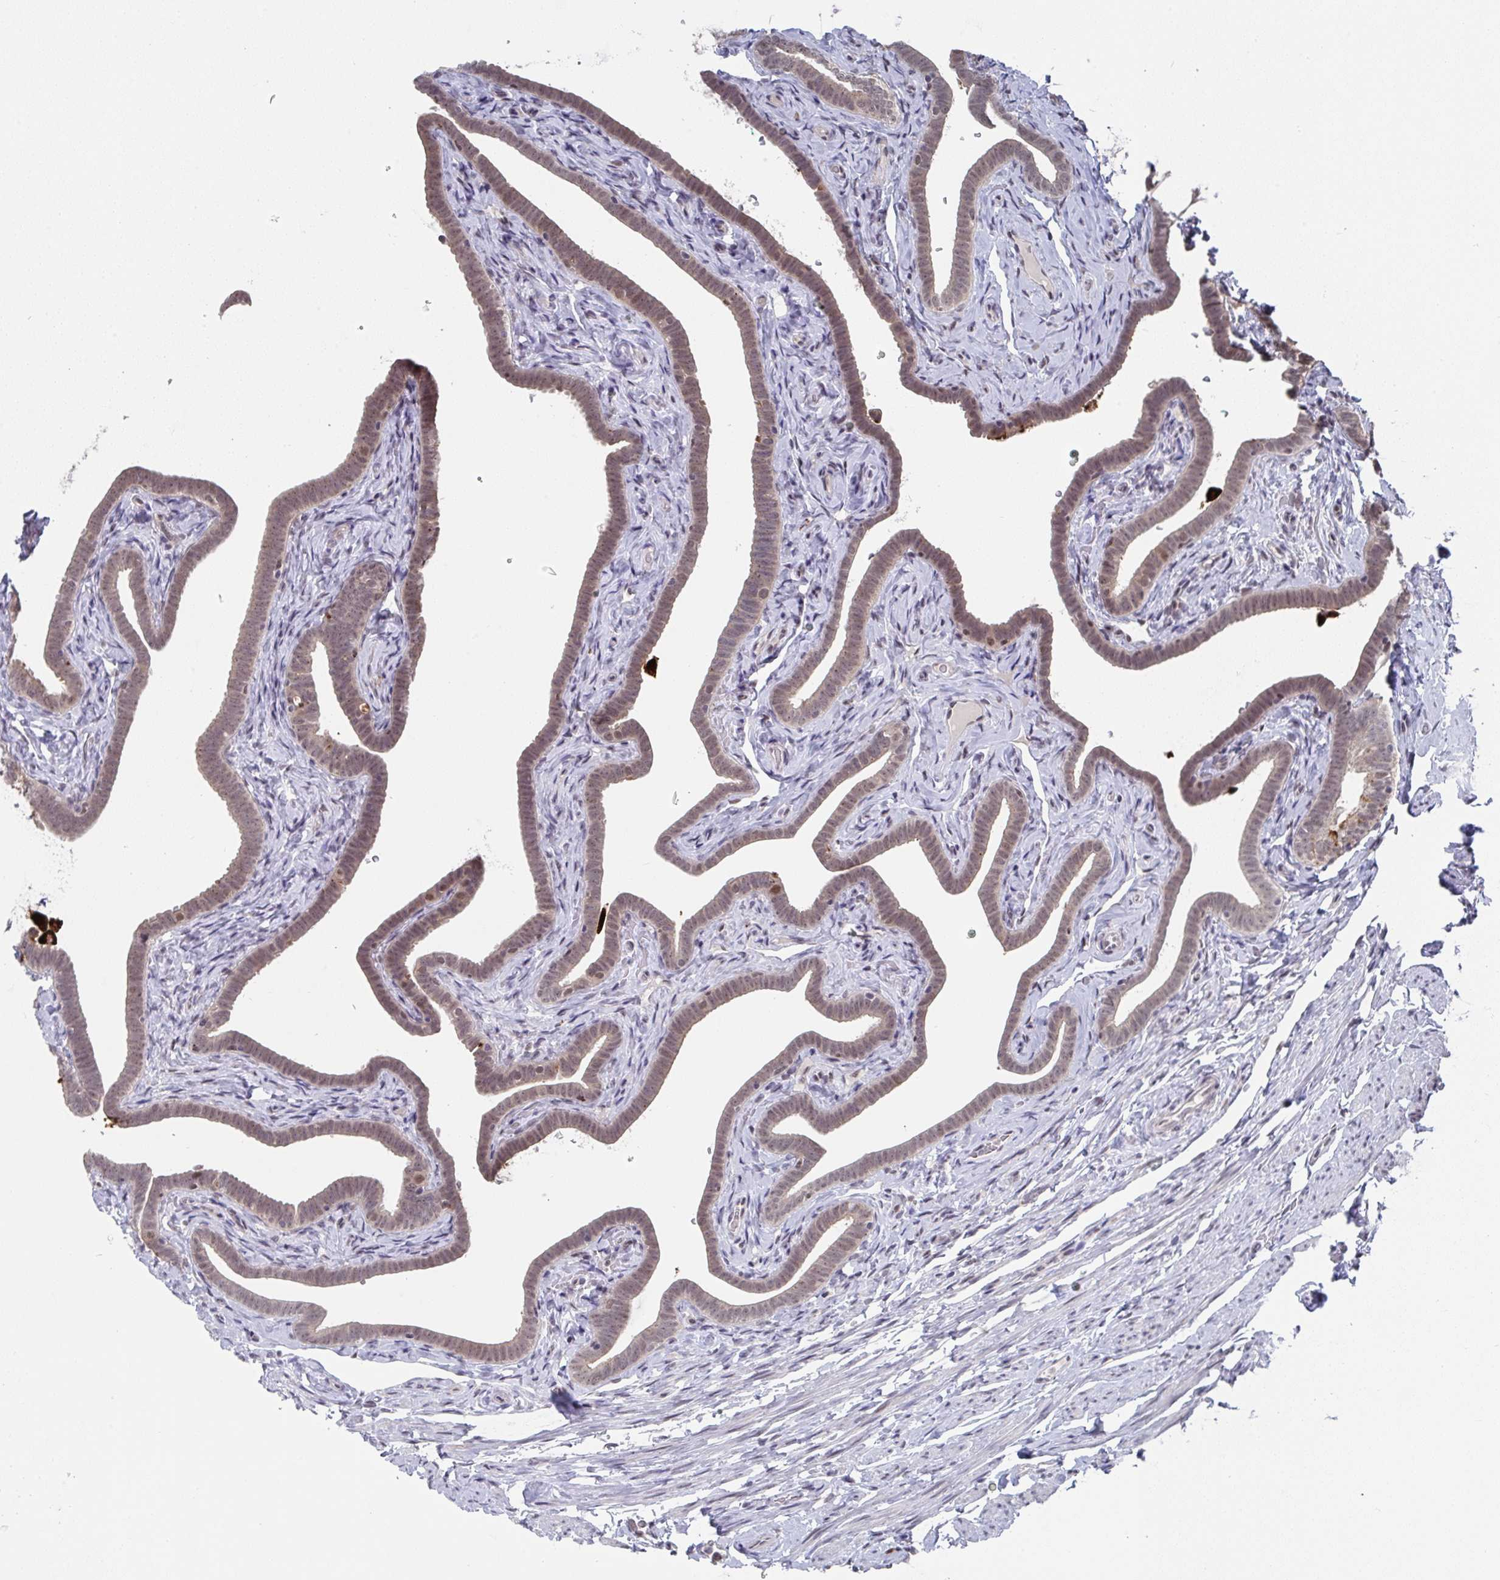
{"staining": {"intensity": "moderate", "quantity": ">75%", "location": "nuclear"}, "tissue": "fallopian tube", "cell_type": "Glandular cells", "image_type": "normal", "snomed": [{"axis": "morphology", "description": "Normal tissue, NOS"}, {"axis": "topography", "description": "Fallopian tube"}], "caption": "Immunohistochemistry (IHC) image of benign human fallopian tube stained for a protein (brown), which exhibits medium levels of moderate nuclear expression in approximately >75% of glandular cells.", "gene": "JMJD1C", "patient": {"sex": "female", "age": 69}}